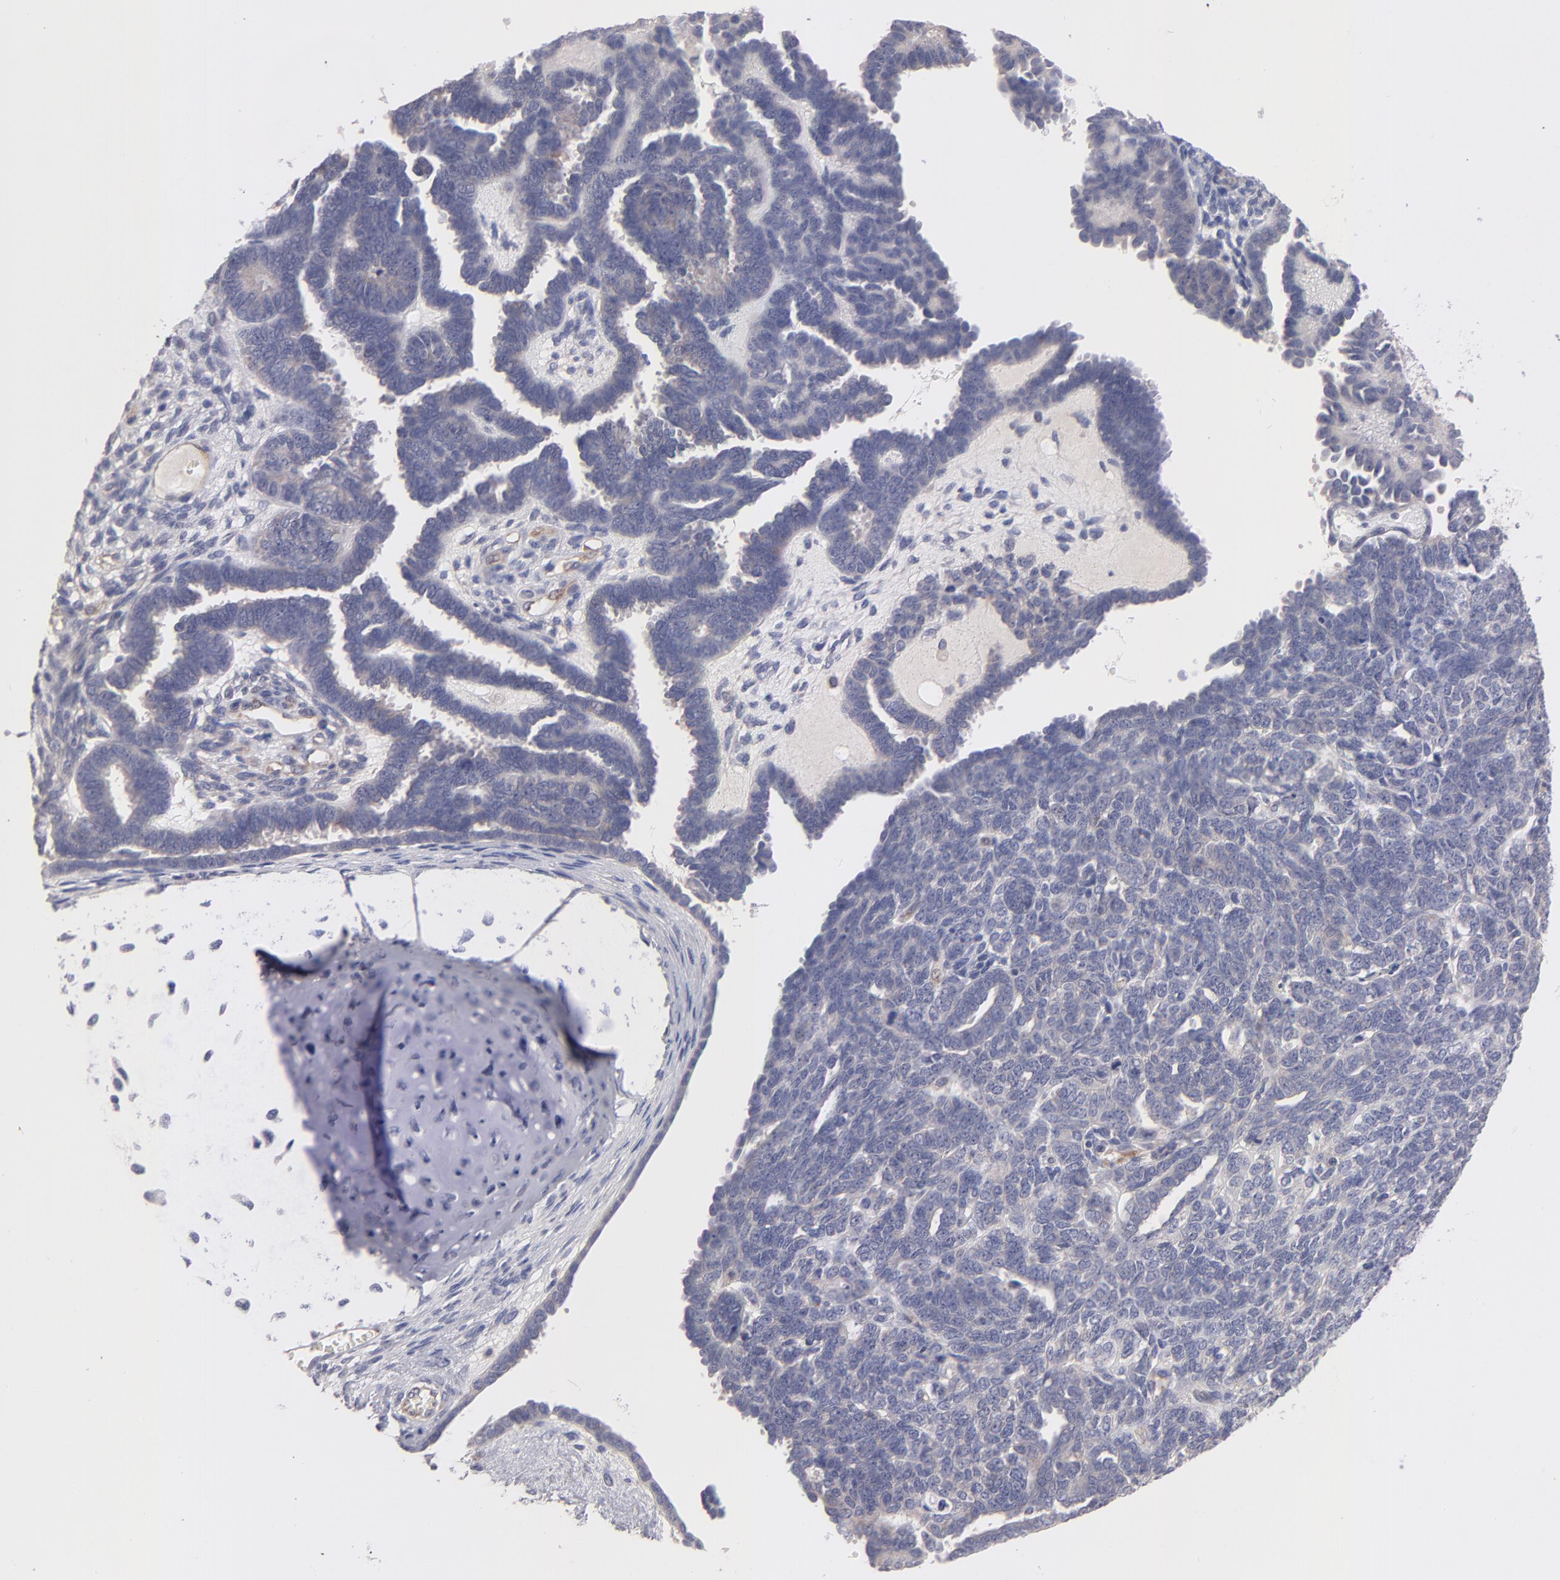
{"staining": {"intensity": "weak", "quantity": "25%-75%", "location": "cytoplasmic/membranous"}, "tissue": "endometrial cancer", "cell_type": "Tumor cells", "image_type": "cancer", "snomed": [{"axis": "morphology", "description": "Neoplasm, malignant, NOS"}, {"axis": "topography", "description": "Endometrium"}], "caption": "Endometrial cancer stained for a protein demonstrates weak cytoplasmic/membranous positivity in tumor cells. The staining is performed using DAB (3,3'-diaminobenzidine) brown chromogen to label protein expression. The nuclei are counter-stained blue using hematoxylin.", "gene": "HCCS", "patient": {"sex": "female", "age": 74}}